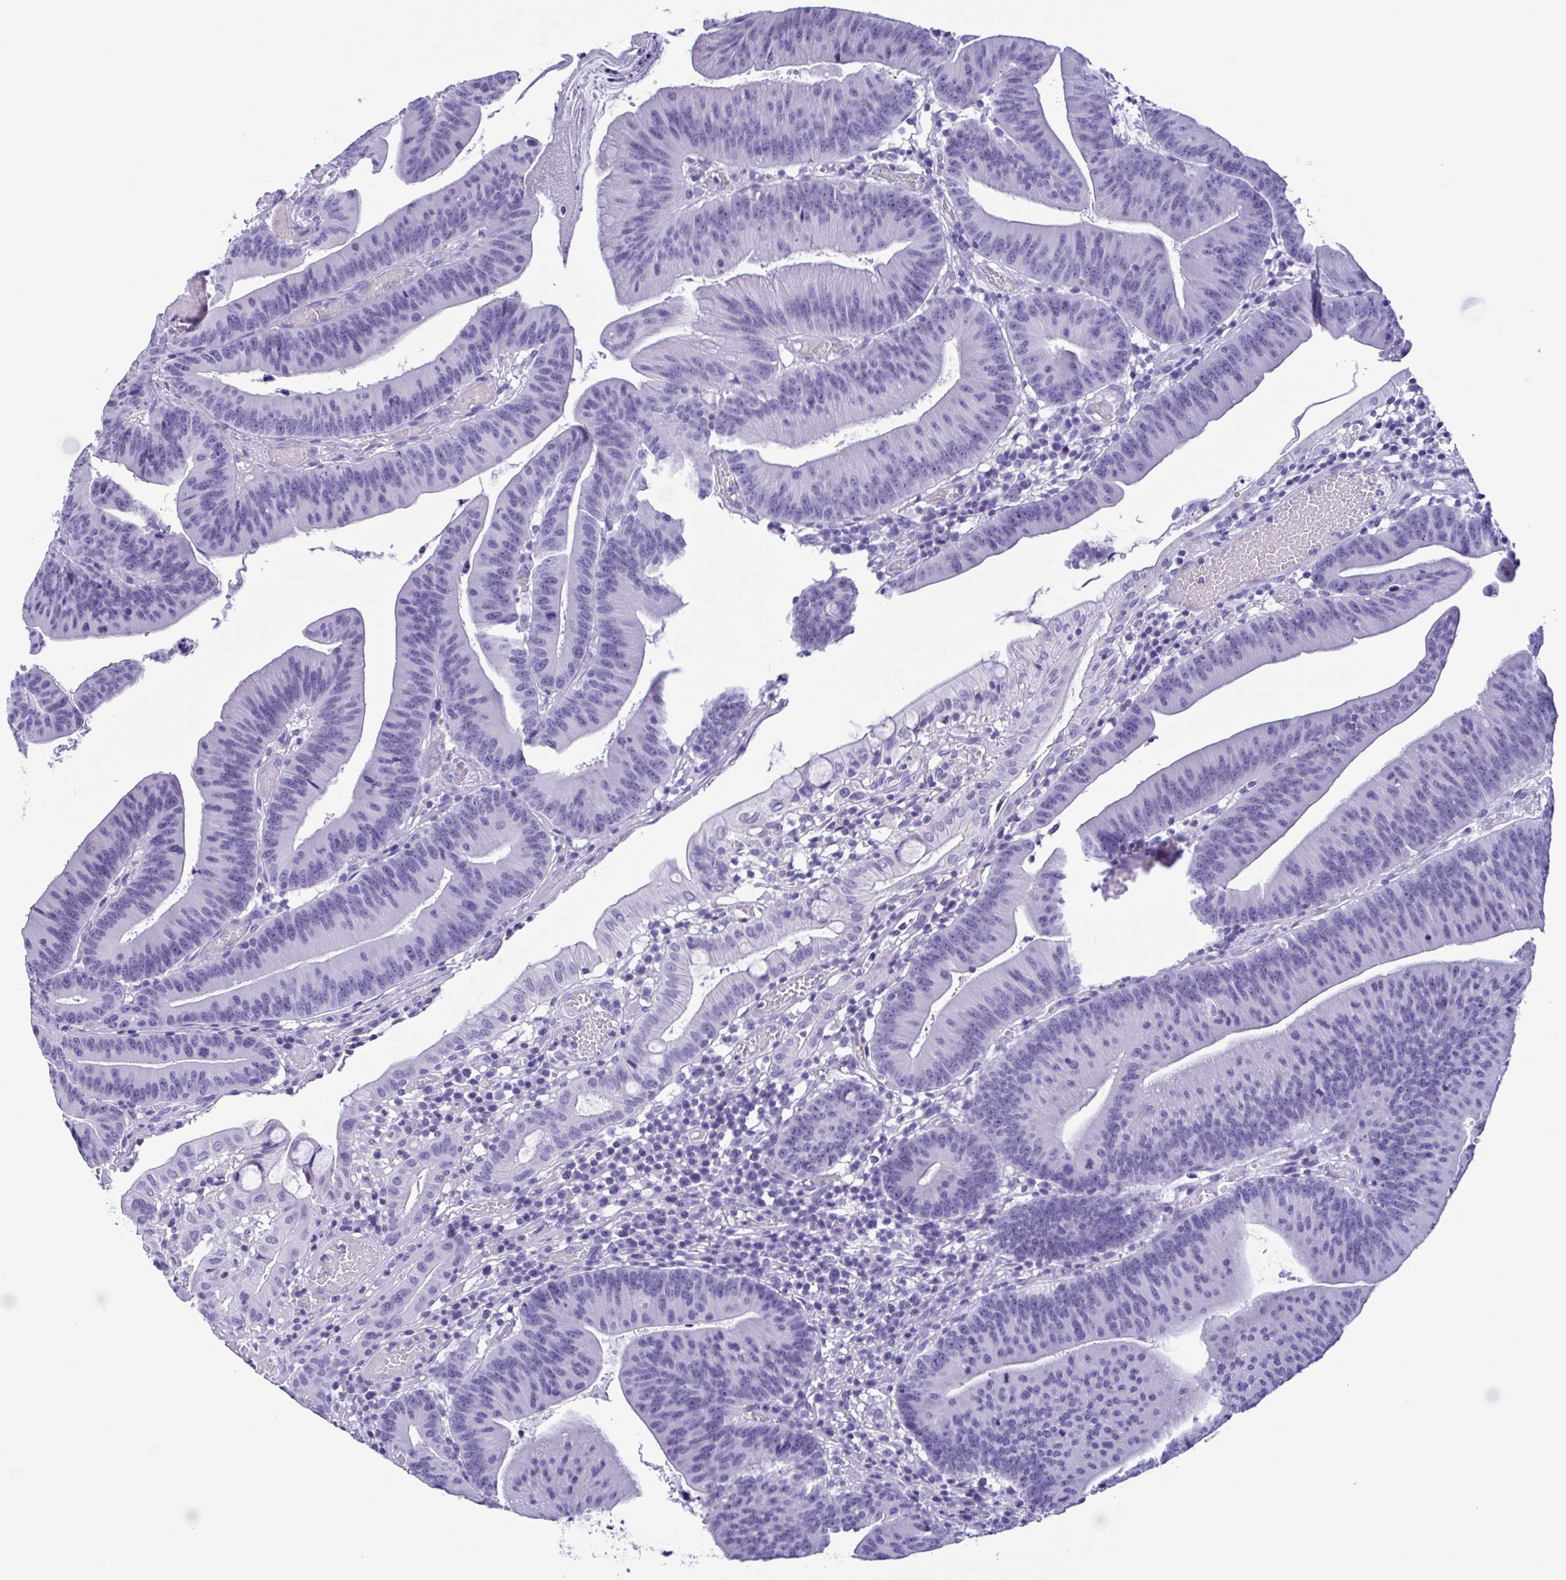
{"staining": {"intensity": "negative", "quantity": "none", "location": "none"}, "tissue": "colorectal cancer", "cell_type": "Tumor cells", "image_type": "cancer", "snomed": [{"axis": "morphology", "description": "Adenocarcinoma, NOS"}, {"axis": "topography", "description": "Colon"}], "caption": "Human colorectal cancer stained for a protein using immunohistochemistry (IHC) reveals no staining in tumor cells.", "gene": "TSPY2", "patient": {"sex": "female", "age": 78}}